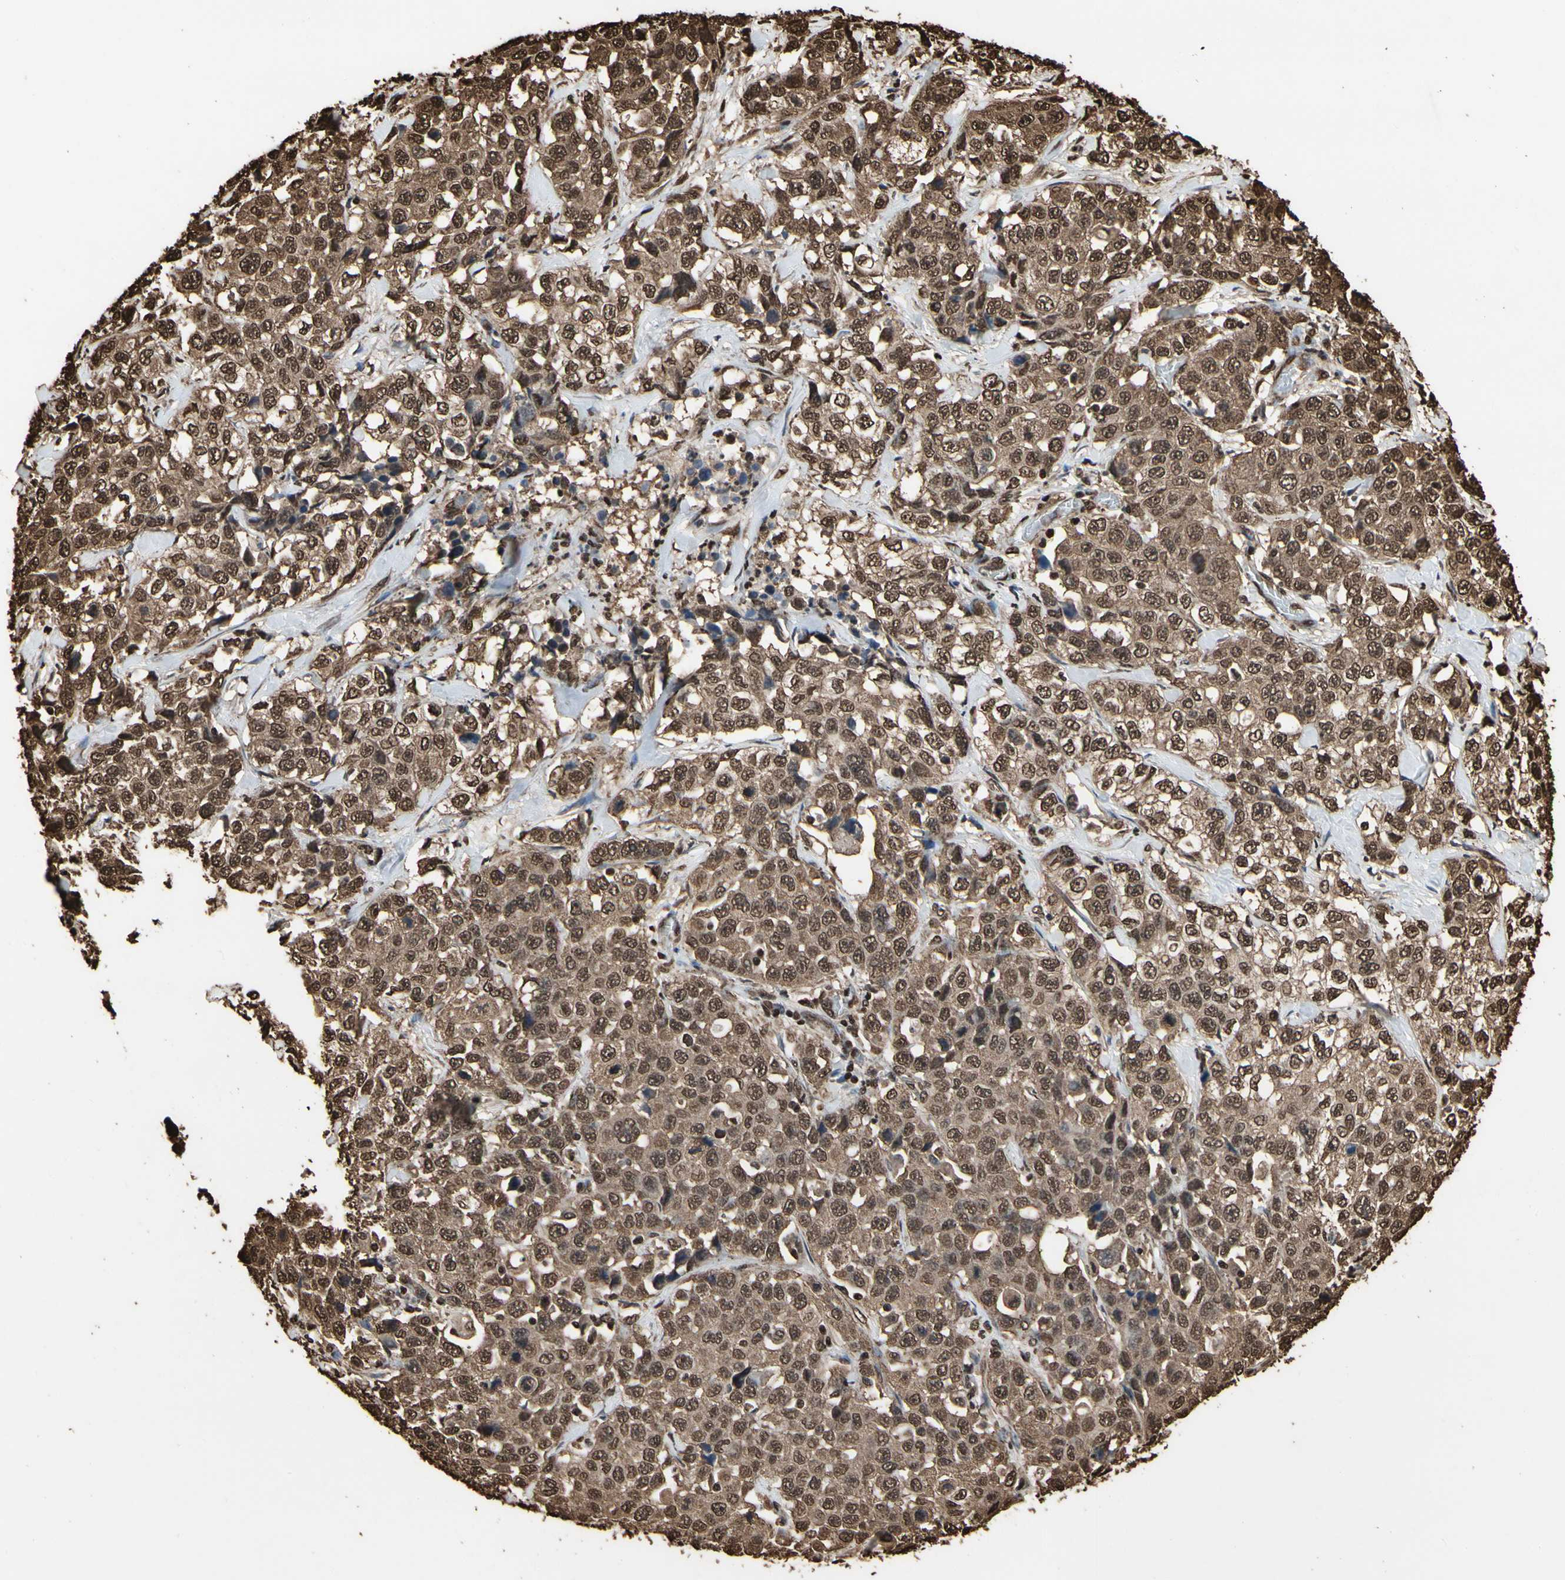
{"staining": {"intensity": "strong", "quantity": ">75%", "location": "cytoplasmic/membranous,nuclear"}, "tissue": "stomach cancer", "cell_type": "Tumor cells", "image_type": "cancer", "snomed": [{"axis": "morphology", "description": "Normal tissue, NOS"}, {"axis": "morphology", "description": "Adenocarcinoma, NOS"}, {"axis": "topography", "description": "Stomach"}], "caption": "Human stomach cancer (adenocarcinoma) stained for a protein (brown) demonstrates strong cytoplasmic/membranous and nuclear positive positivity in approximately >75% of tumor cells.", "gene": "HNRNPK", "patient": {"sex": "male", "age": 48}}